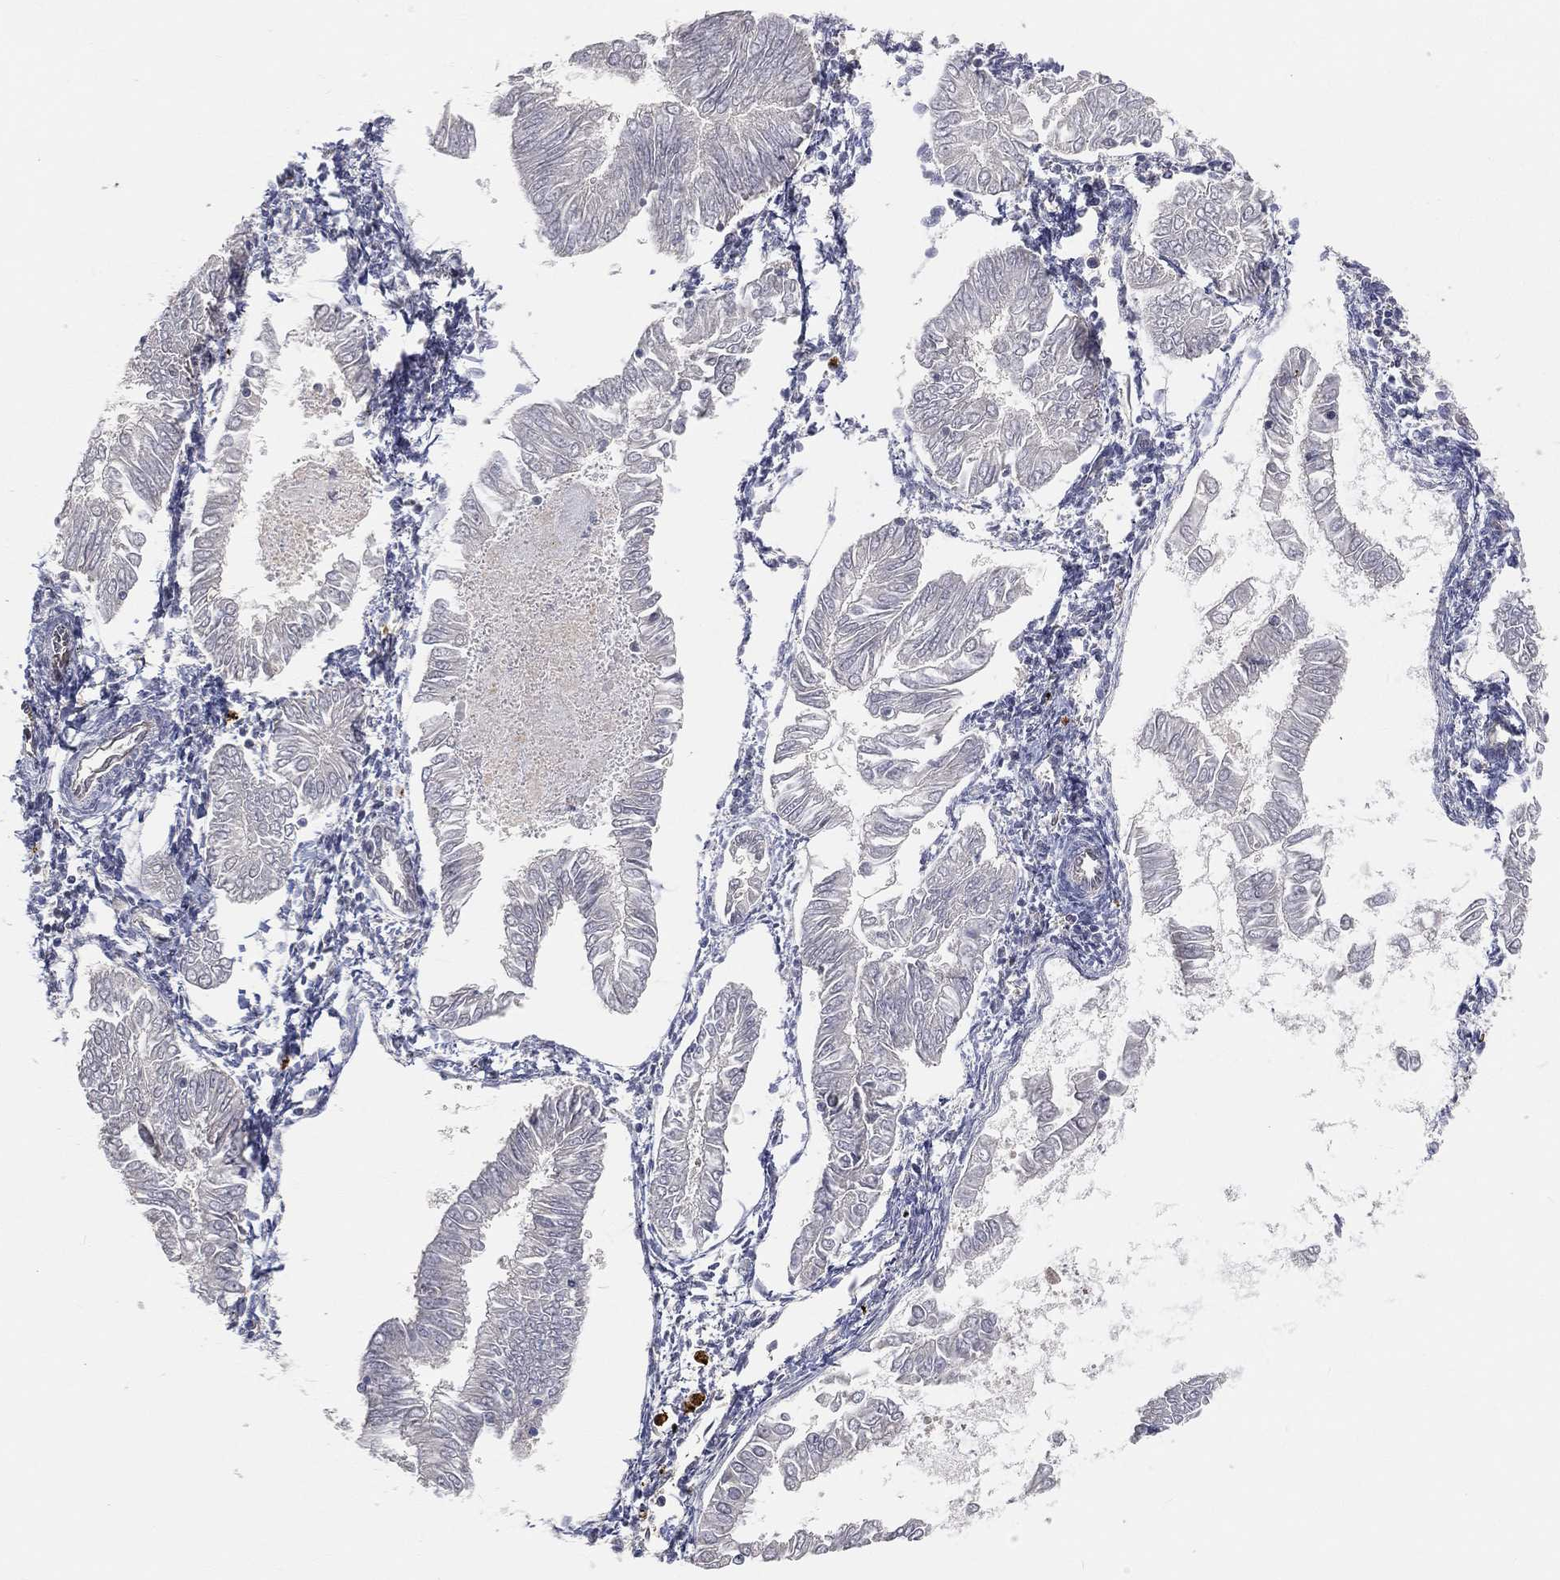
{"staining": {"intensity": "negative", "quantity": "none", "location": "none"}, "tissue": "endometrial cancer", "cell_type": "Tumor cells", "image_type": "cancer", "snomed": [{"axis": "morphology", "description": "Adenocarcinoma, NOS"}, {"axis": "topography", "description": "Endometrium"}], "caption": "Tumor cells are negative for brown protein staining in endometrial cancer (adenocarcinoma).", "gene": "MAPK1", "patient": {"sex": "female", "age": 53}}